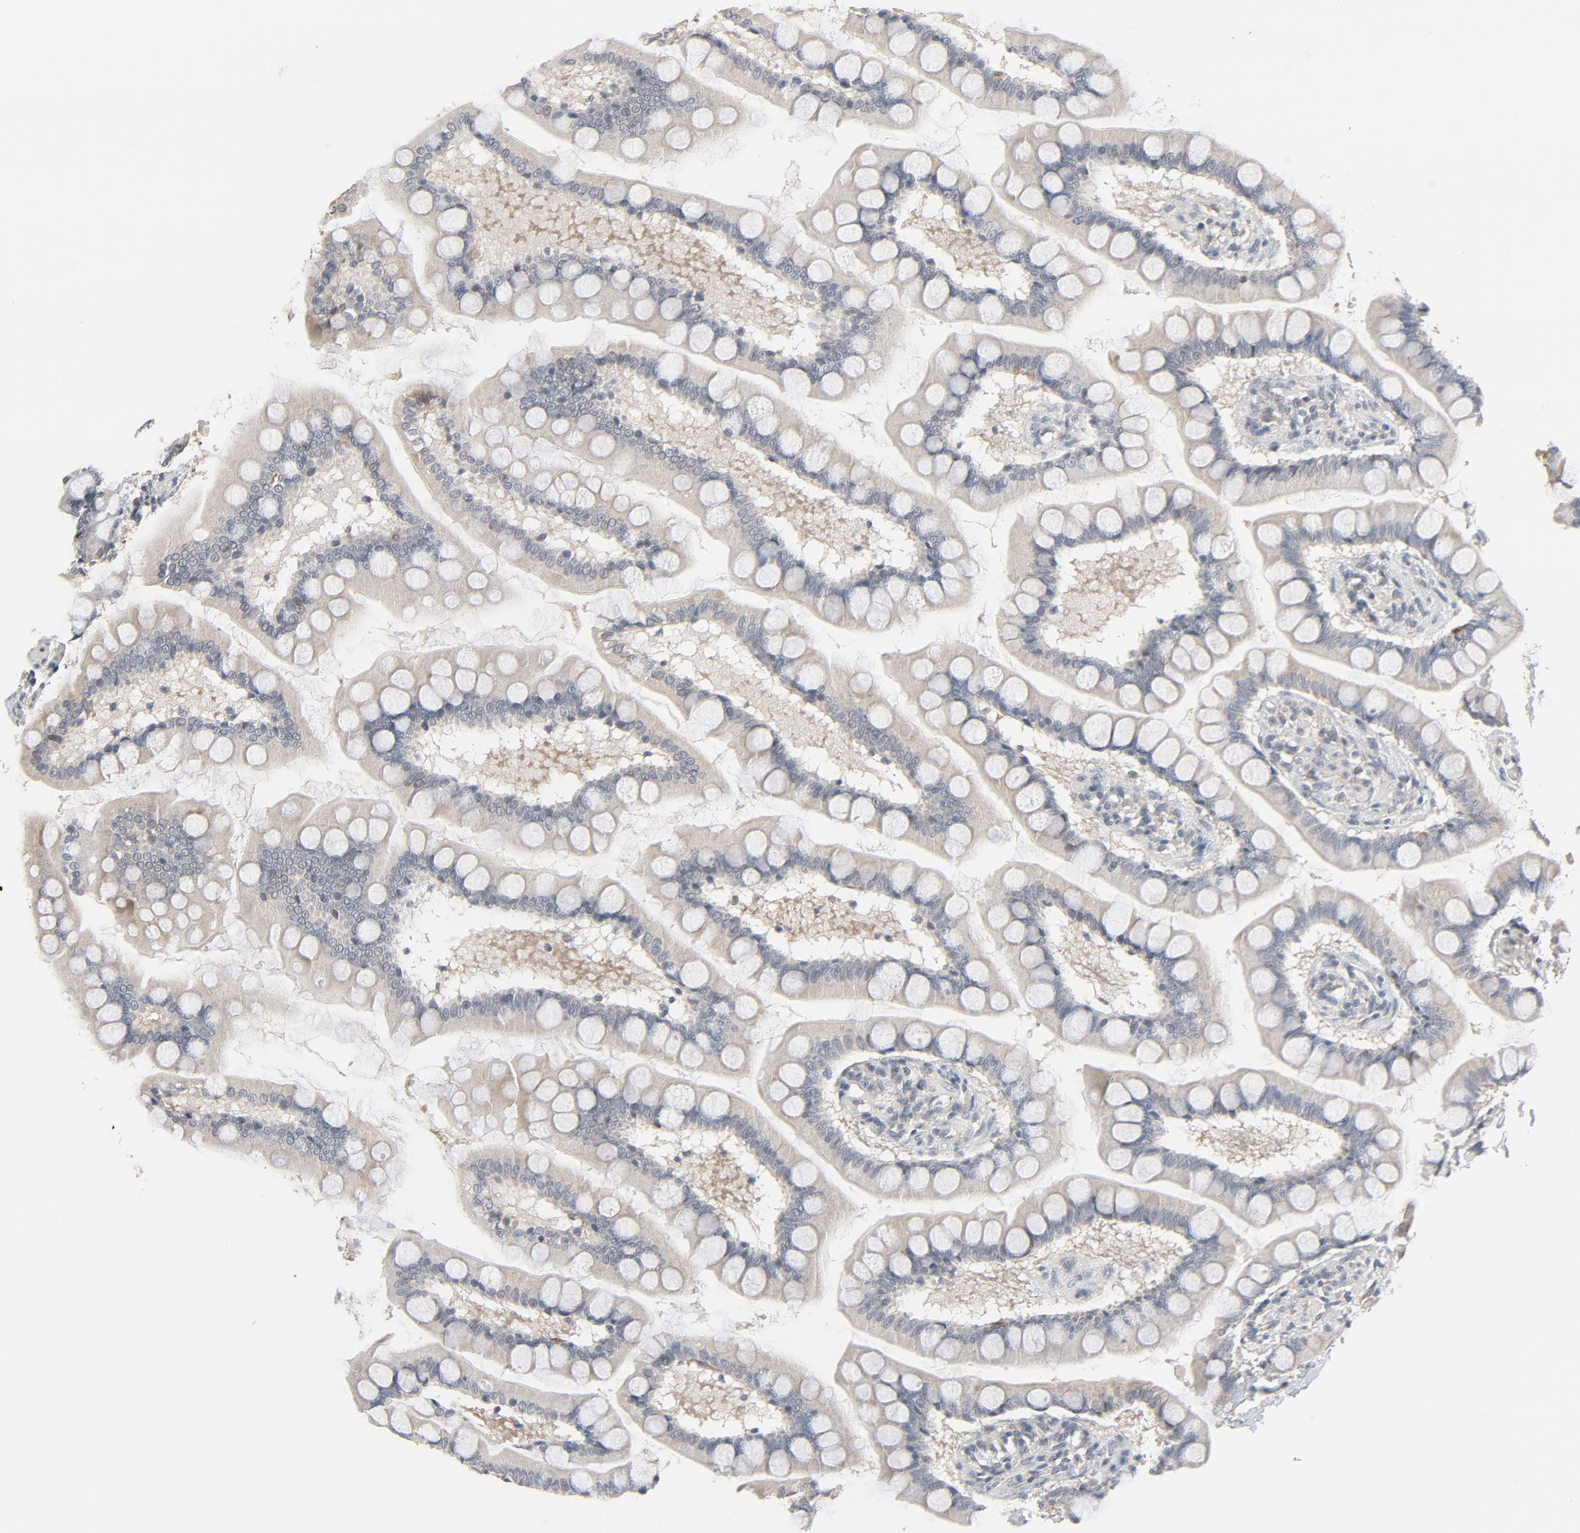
{"staining": {"intensity": "weak", "quantity": "<25%", "location": "cytoplasmic/membranous"}, "tissue": "small intestine", "cell_type": "Glandular cells", "image_type": "normal", "snomed": [{"axis": "morphology", "description": "Normal tissue, NOS"}, {"axis": "topography", "description": "Small intestine"}], "caption": "The photomicrograph exhibits no significant staining in glandular cells of small intestine. The staining is performed using DAB (3,3'-diaminobenzidine) brown chromogen with nuclei counter-stained in using hematoxylin.", "gene": "MT3", "patient": {"sex": "male", "age": 41}}